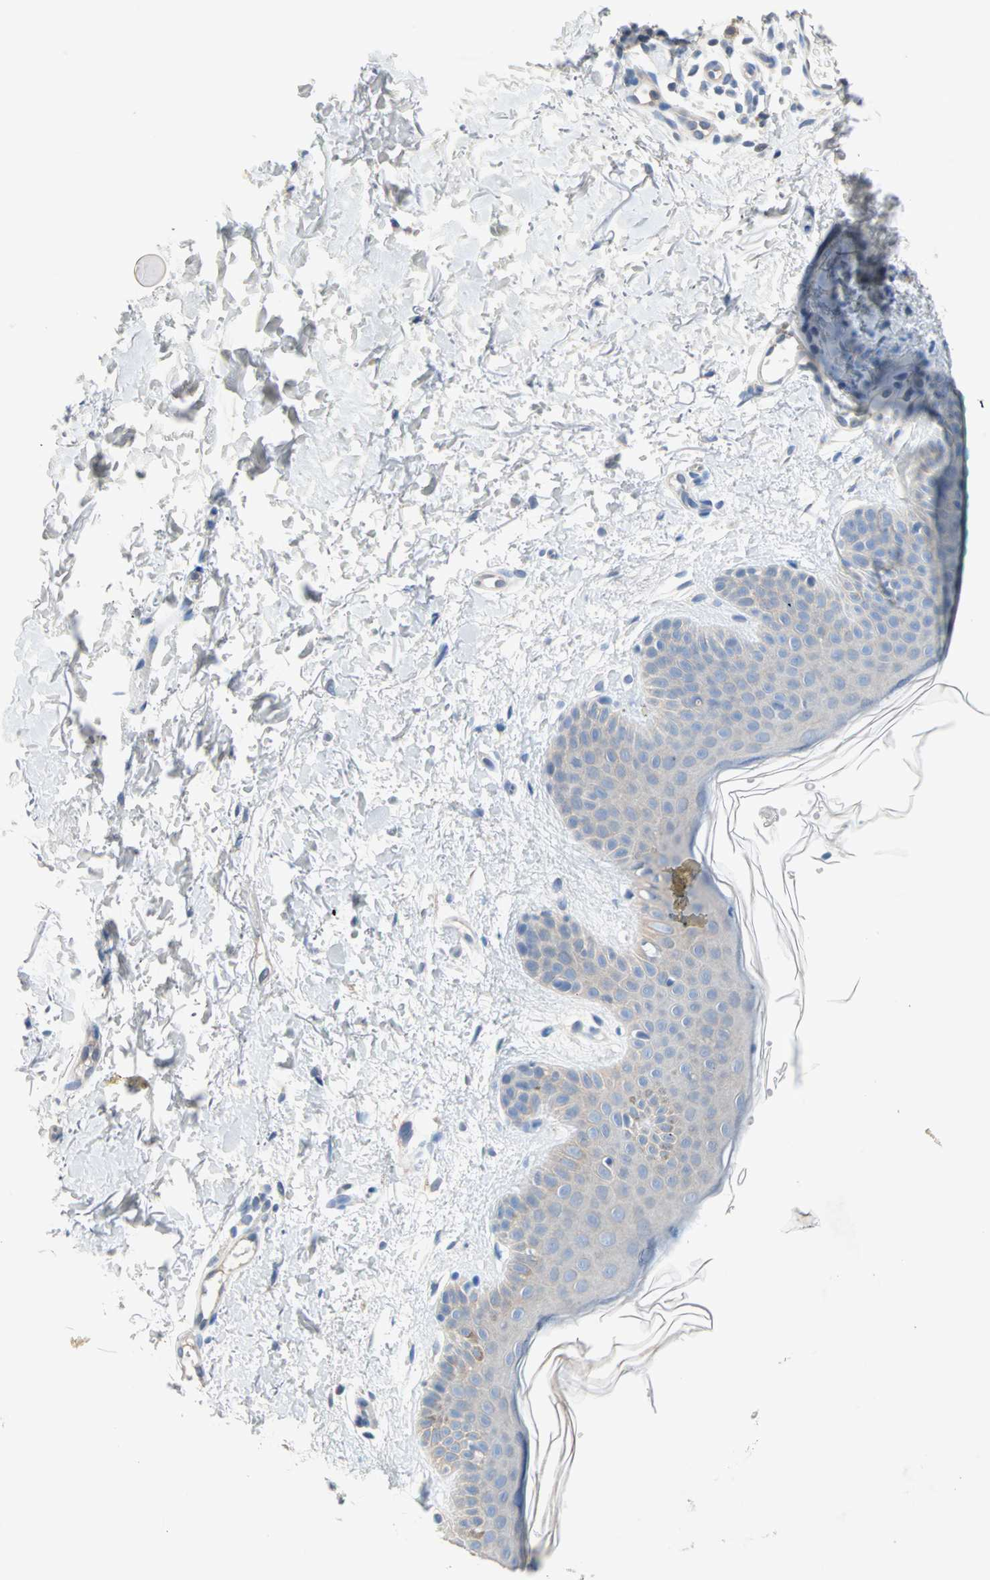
{"staining": {"intensity": "negative", "quantity": "none", "location": "none"}, "tissue": "skin", "cell_type": "Fibroblasts", "image_type": "normal", "snomed": [{"axis": "morphology", "description": "Normal tissue, NOS"}, {"axis": "topography", "description": "Skin"}], "caption": "The image demonstrates no significant staining in fibroblasts of skin.", "gene": "MPI", "patient": {"sex": "female", "age": 56}}